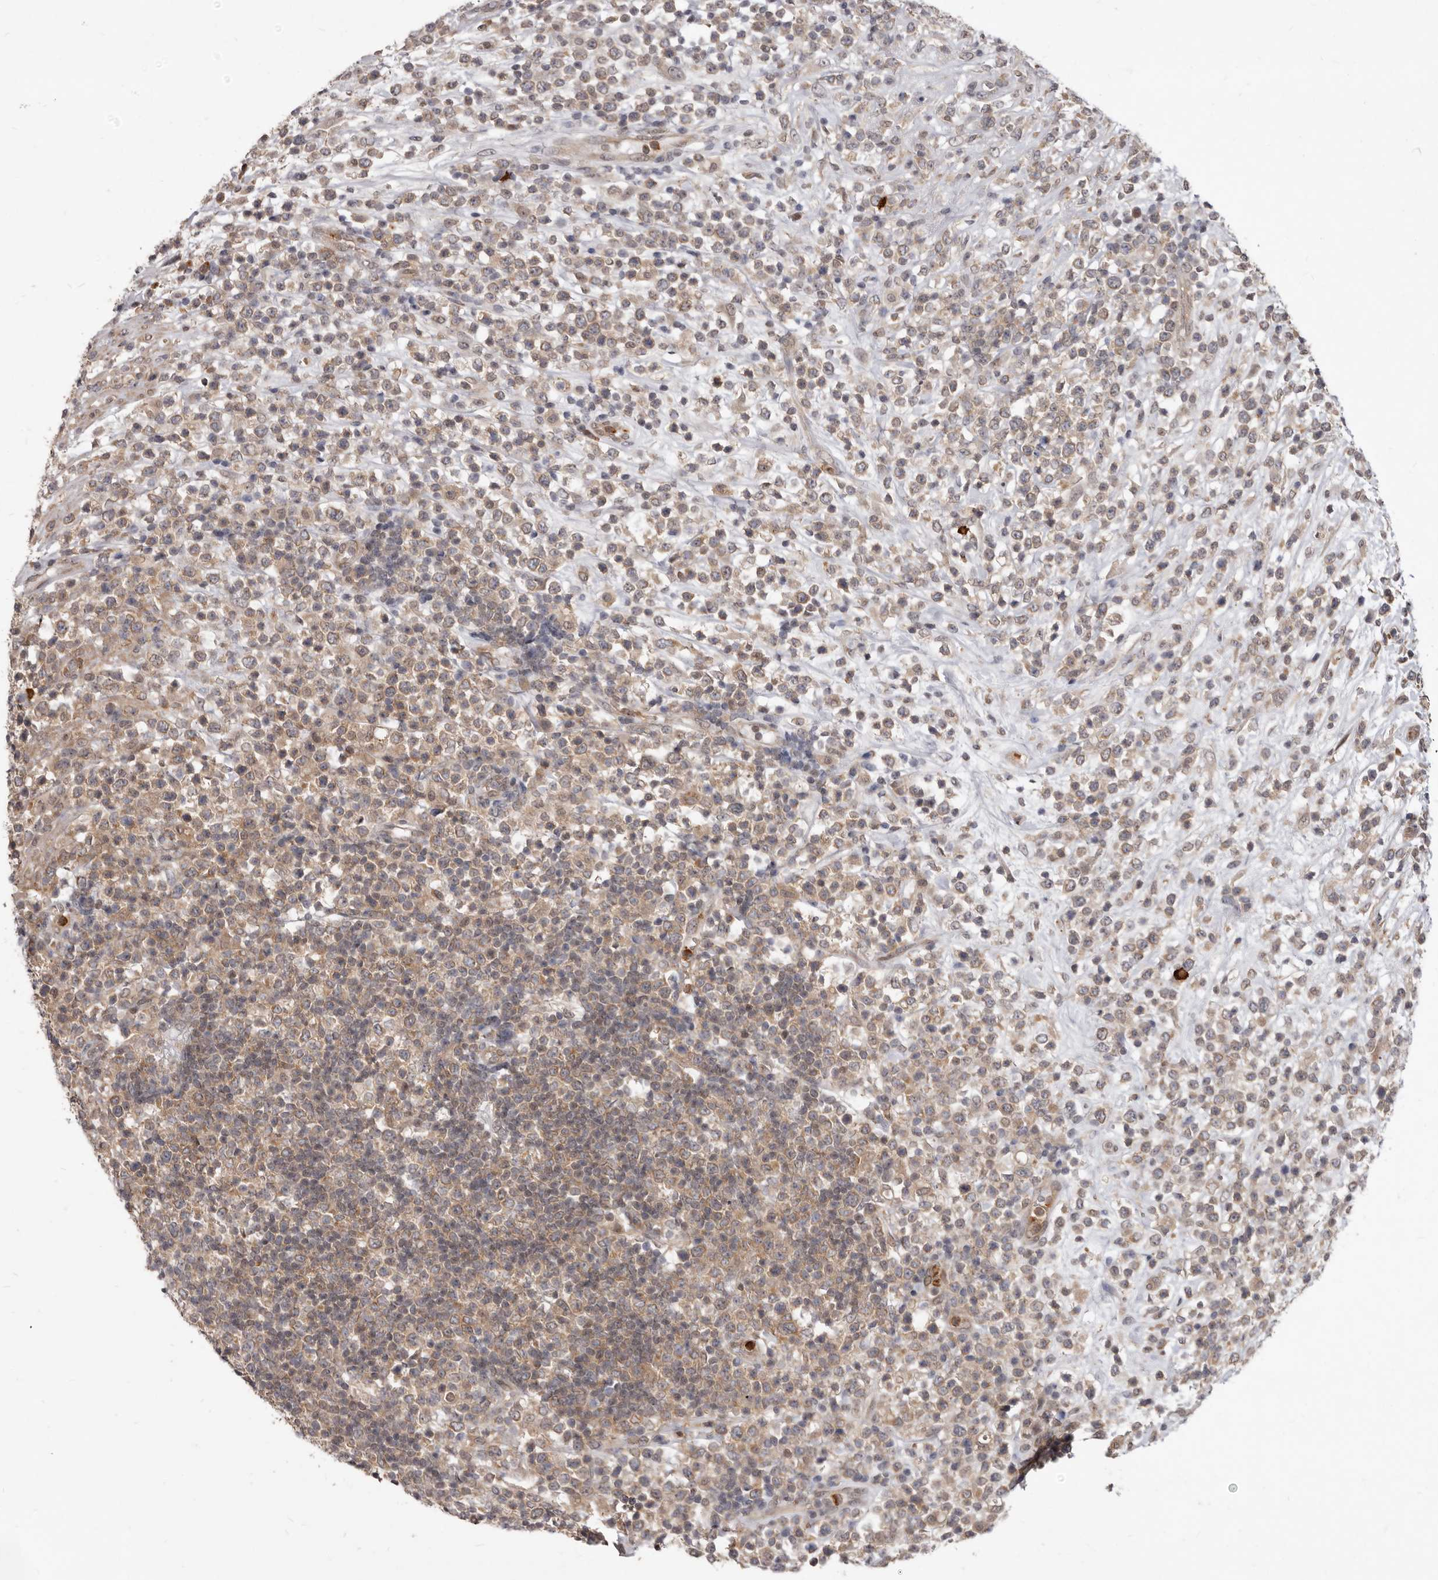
{"staining": {"intensity": "weak", "quantity": ">75%", "location": "cytoplasmic/membranous"}, "tissue": "lymphoma", "cell_type": "Tumor cells", "image_type": "cancer", "snomed": [{"axis": "morphology", "description": "Malignant lymphoma, non-Hodgkin's type, High grade"}, {"axis": "topography", "description": "Colon"}], "caption": "Weak cytoplasmic/membranous protein positivity is identified in about >75% of tumor cells in lymphoma.", "gene": "ACLY", "patient": {"sex": "female", "age": 53}}